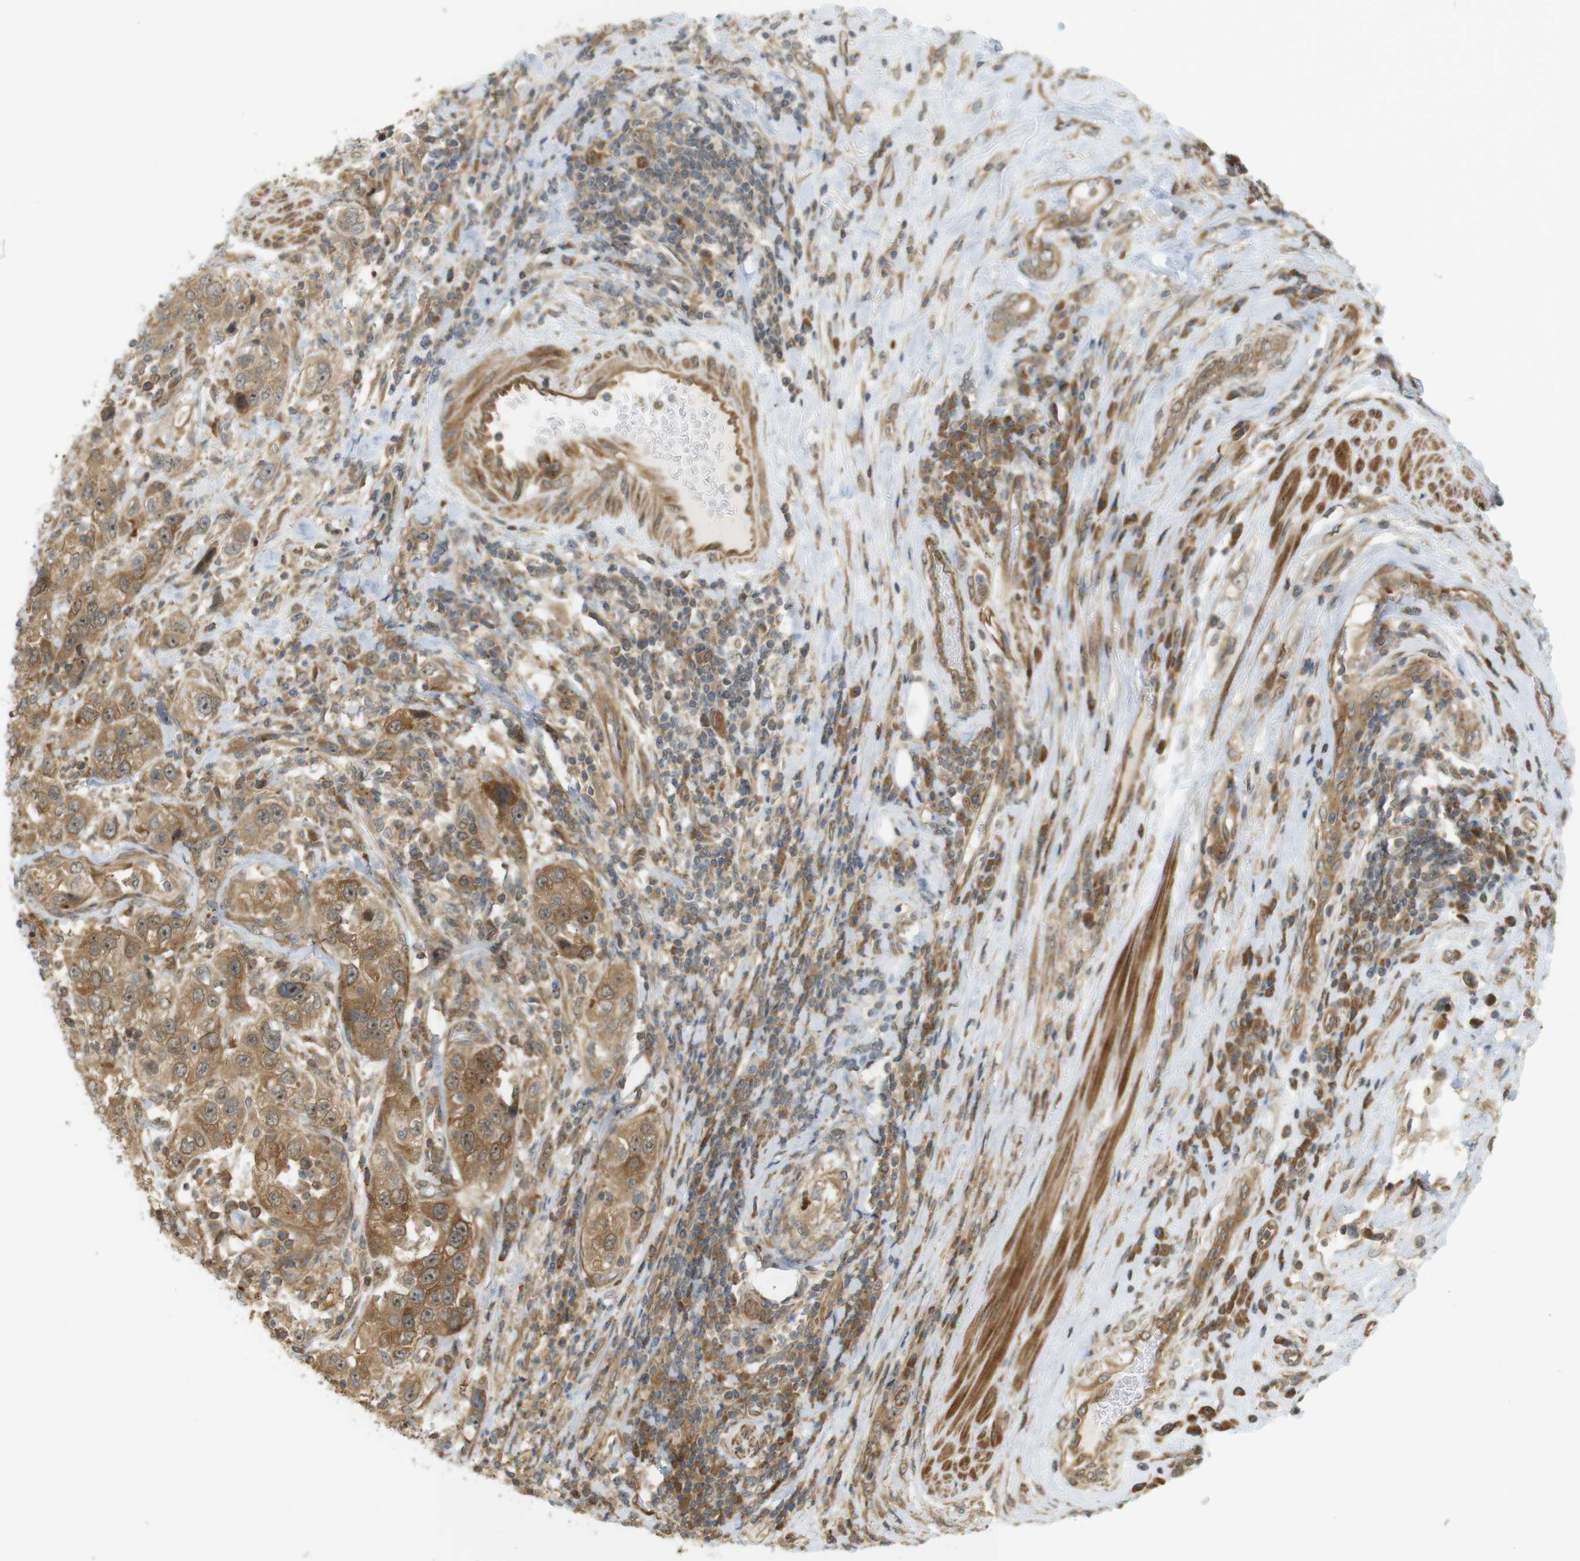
{"staining": {"intensity": "moderate", "quantity": ">75%", "location": "cytoplasmic/membranous,nuclear"}, "tissue": "urothelial cancer", "cell_type": "Tumor cells", "image_type": "cancer", "snomed": [{"axis": "morphology", "description": "Urothelial carcinoma, High grade"}, {"axis": "topography", "description": "Urinary bladder"}], "caption": "A brown stain shows moderate cytoplasmic/membranous and nuclear staining of a protein in high-grade urothelial carcinoma tumor cells. The protein is shown in brown color, while the nuclei are stained blue.", "gene": "PA2G4", "patient": {"sex": "female", "age": 80}}